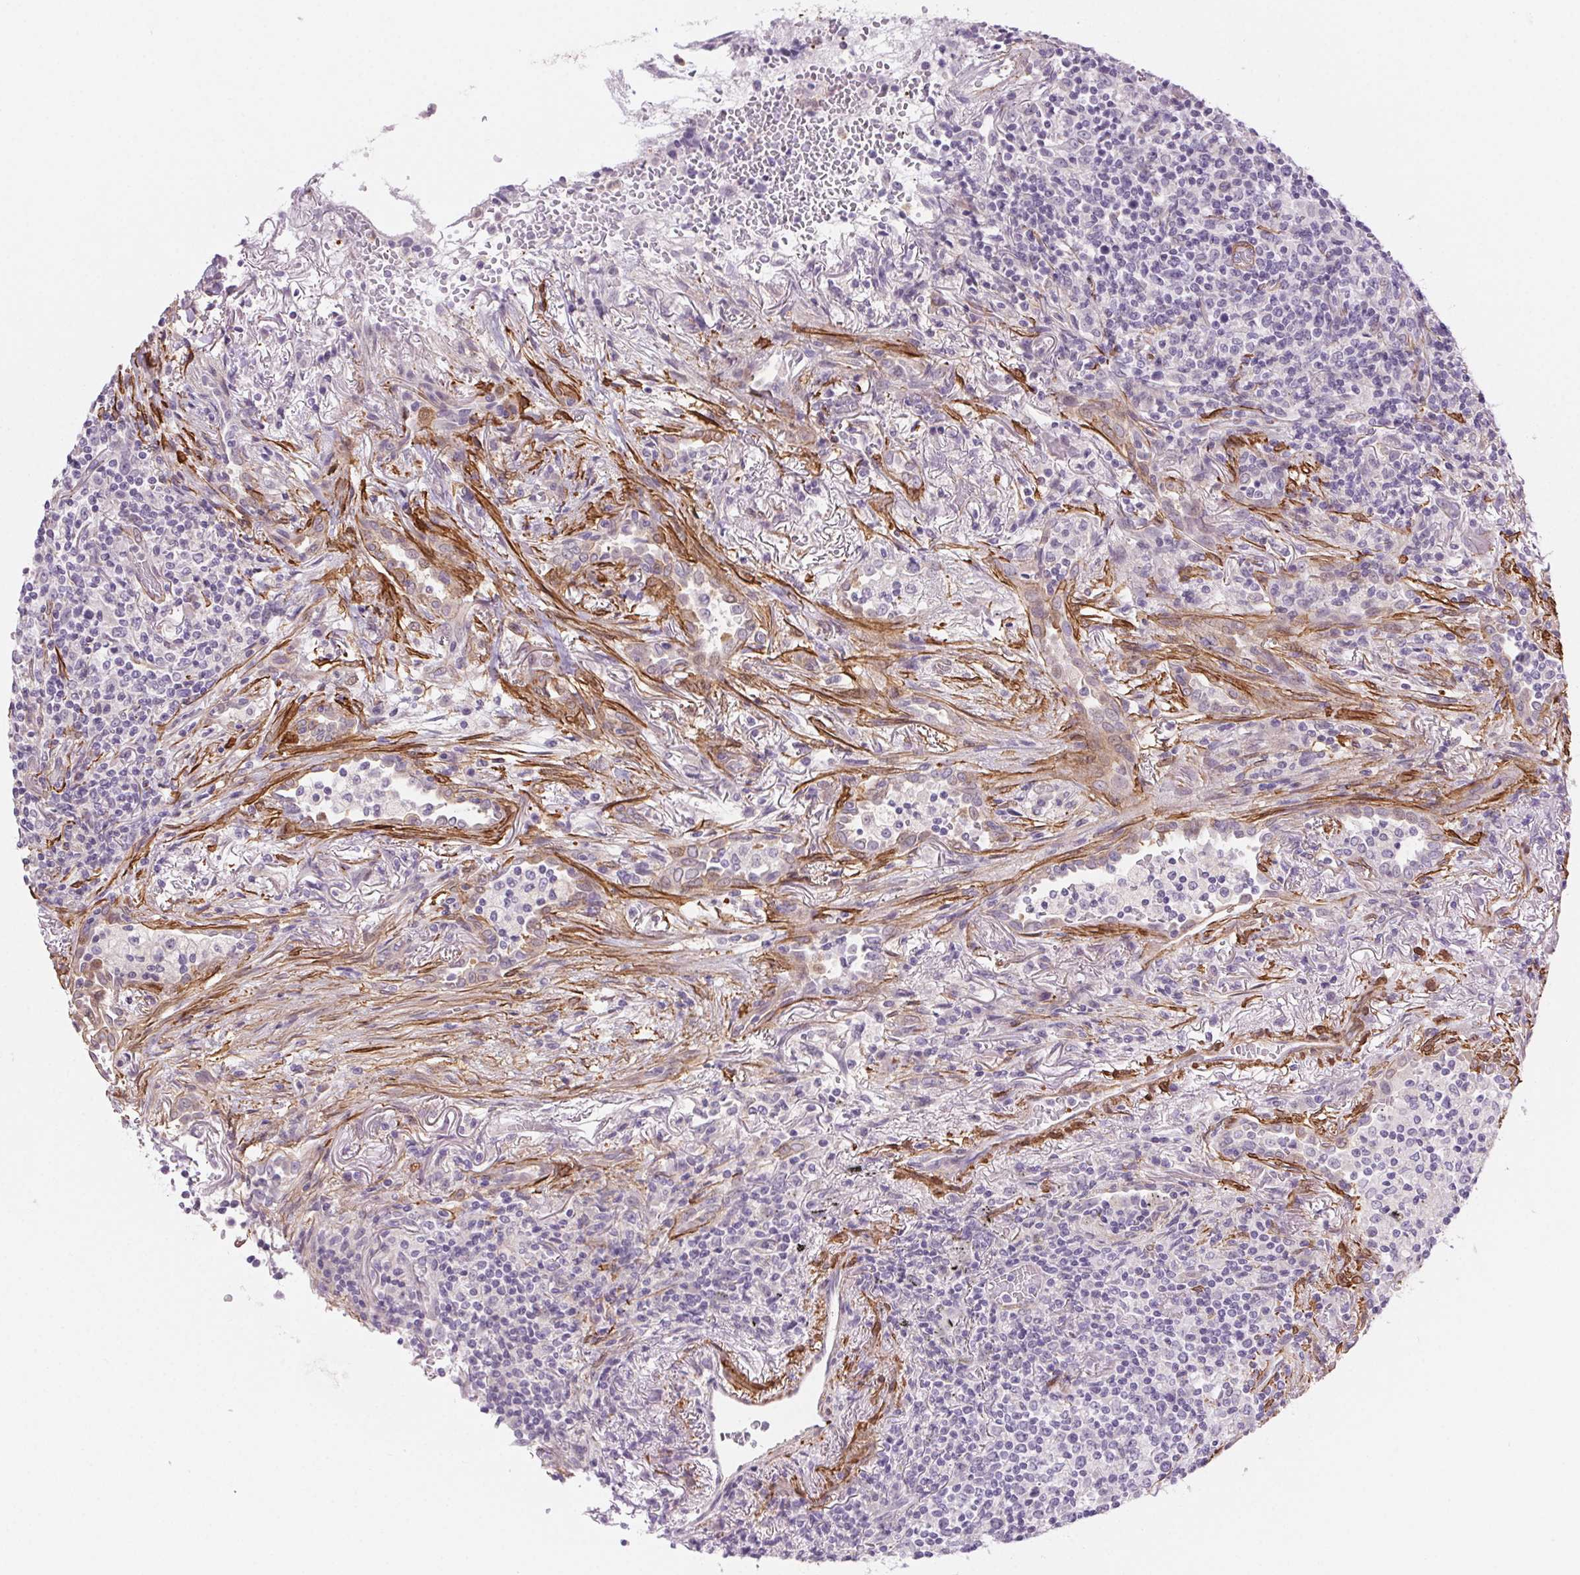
{"staining": {"intensity": "negative", "quantity": "none", "location": "none"}, "tissue": "lymphoma", "cell_type": "Tumor cells", "image_type": "cancer", "snomed": [{"axis": "morphology", "description": "Malignant lymphoma, non-Hodgkin's type, High grade"}, {"axis": "topography", "description": "Lung"}], "caption": "A high-resolution image shows immunohistochemistry (IHC) staining of high-grade malignant lymphoma, non-Hodgkin's type, which exhibits no significant positivity in tumor cells.", "gene": "GPX8", "patient": {"sex": "male", "age": 79}}